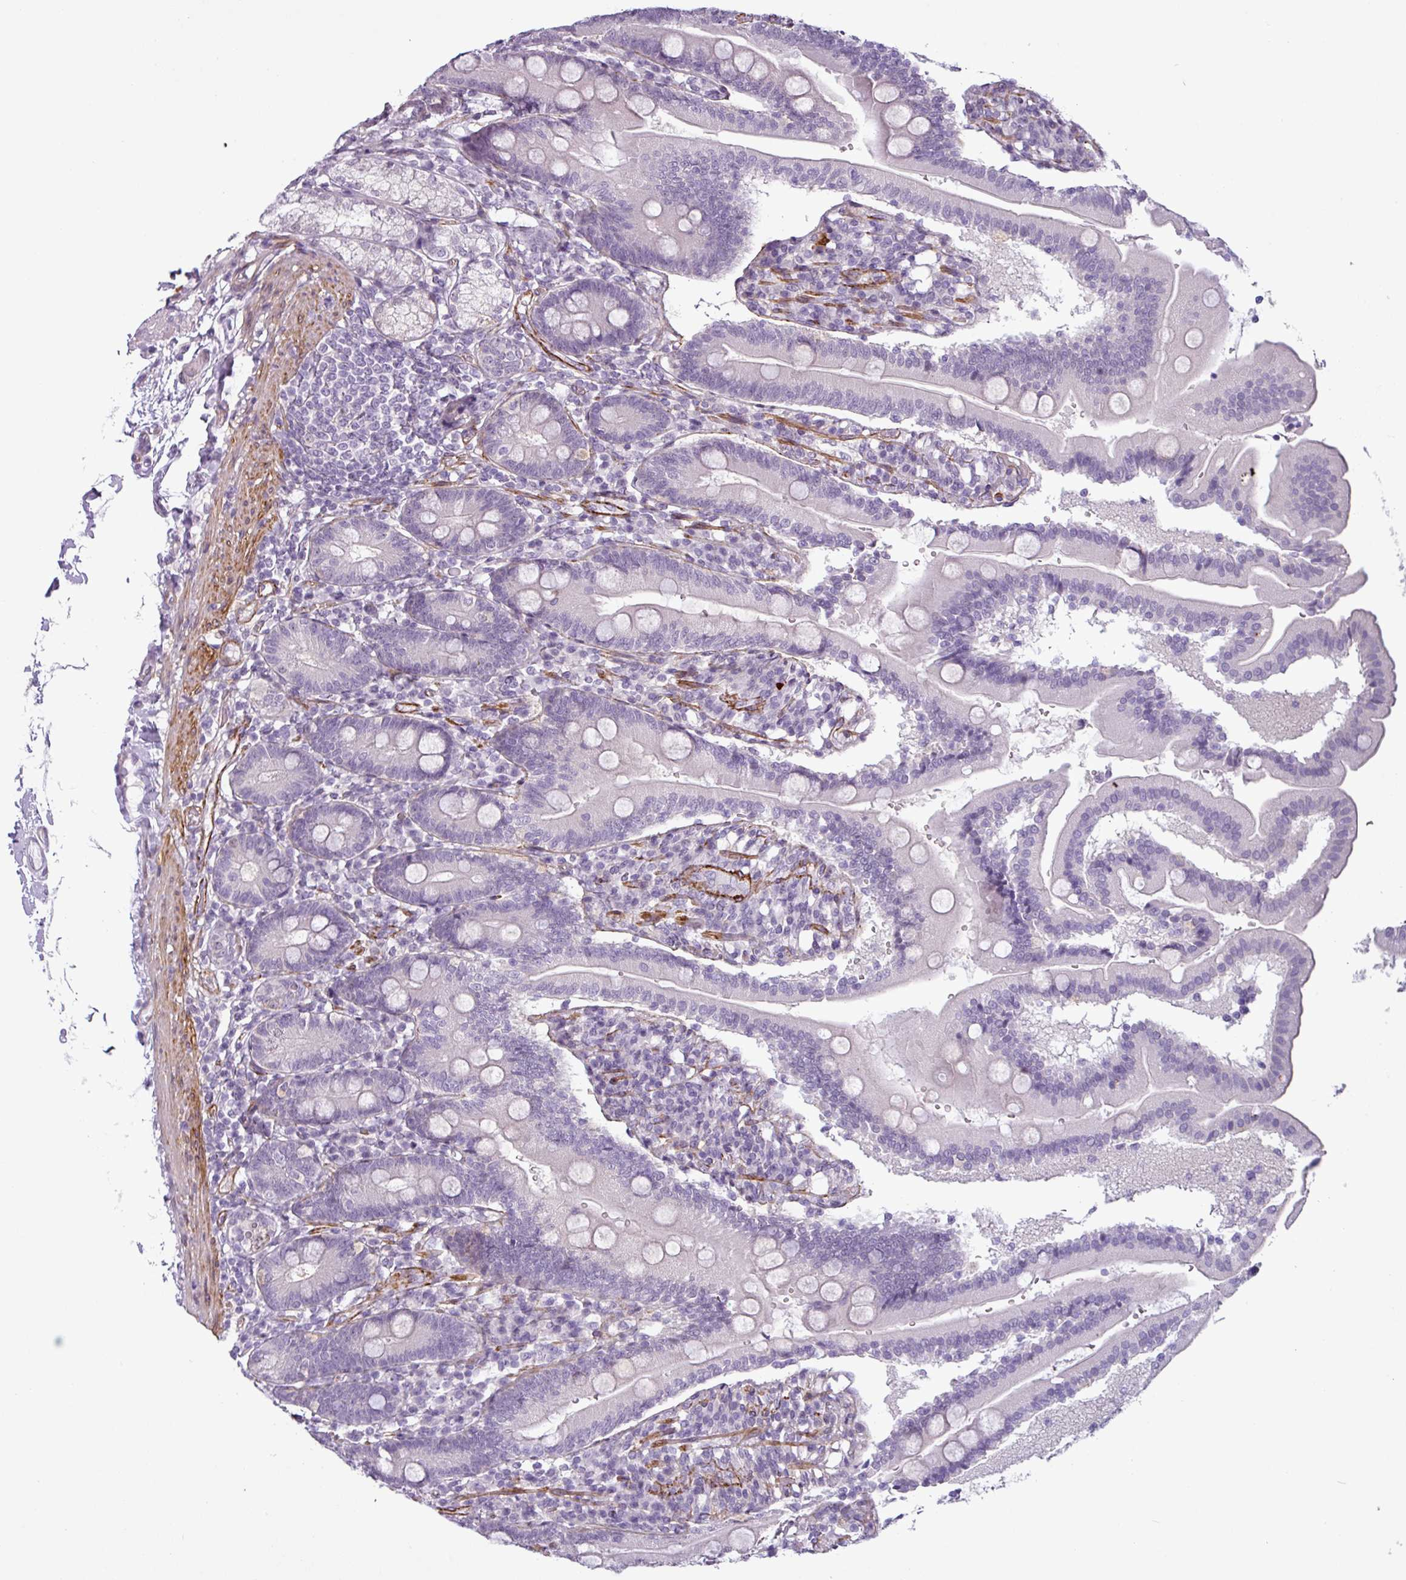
{"staining": {"intensity": "negative", "quantity": "none", "location": "none"}, "tissue": "duodenum", "cell_type": "Glandular cells", "image_type": "normal", "snomed": [{"axis": "morphology", "description": "Normal tissue, NOS"}, {"axis": "topography", "description": "Duodenum"}], "caption": "High magnification brightfield microscopy of unremarkable duodenum stained with DAB (brown) and counterstained with hematoxylin (blue): glandular cells show no significant expression. (Stains: DAB immunohistochemistry with hematoxylin counter stain, Microscopy: brightfield microscopy at high magnification).", "gene": "ATP10A", "patient": {"sex": "female", "age": 67}}